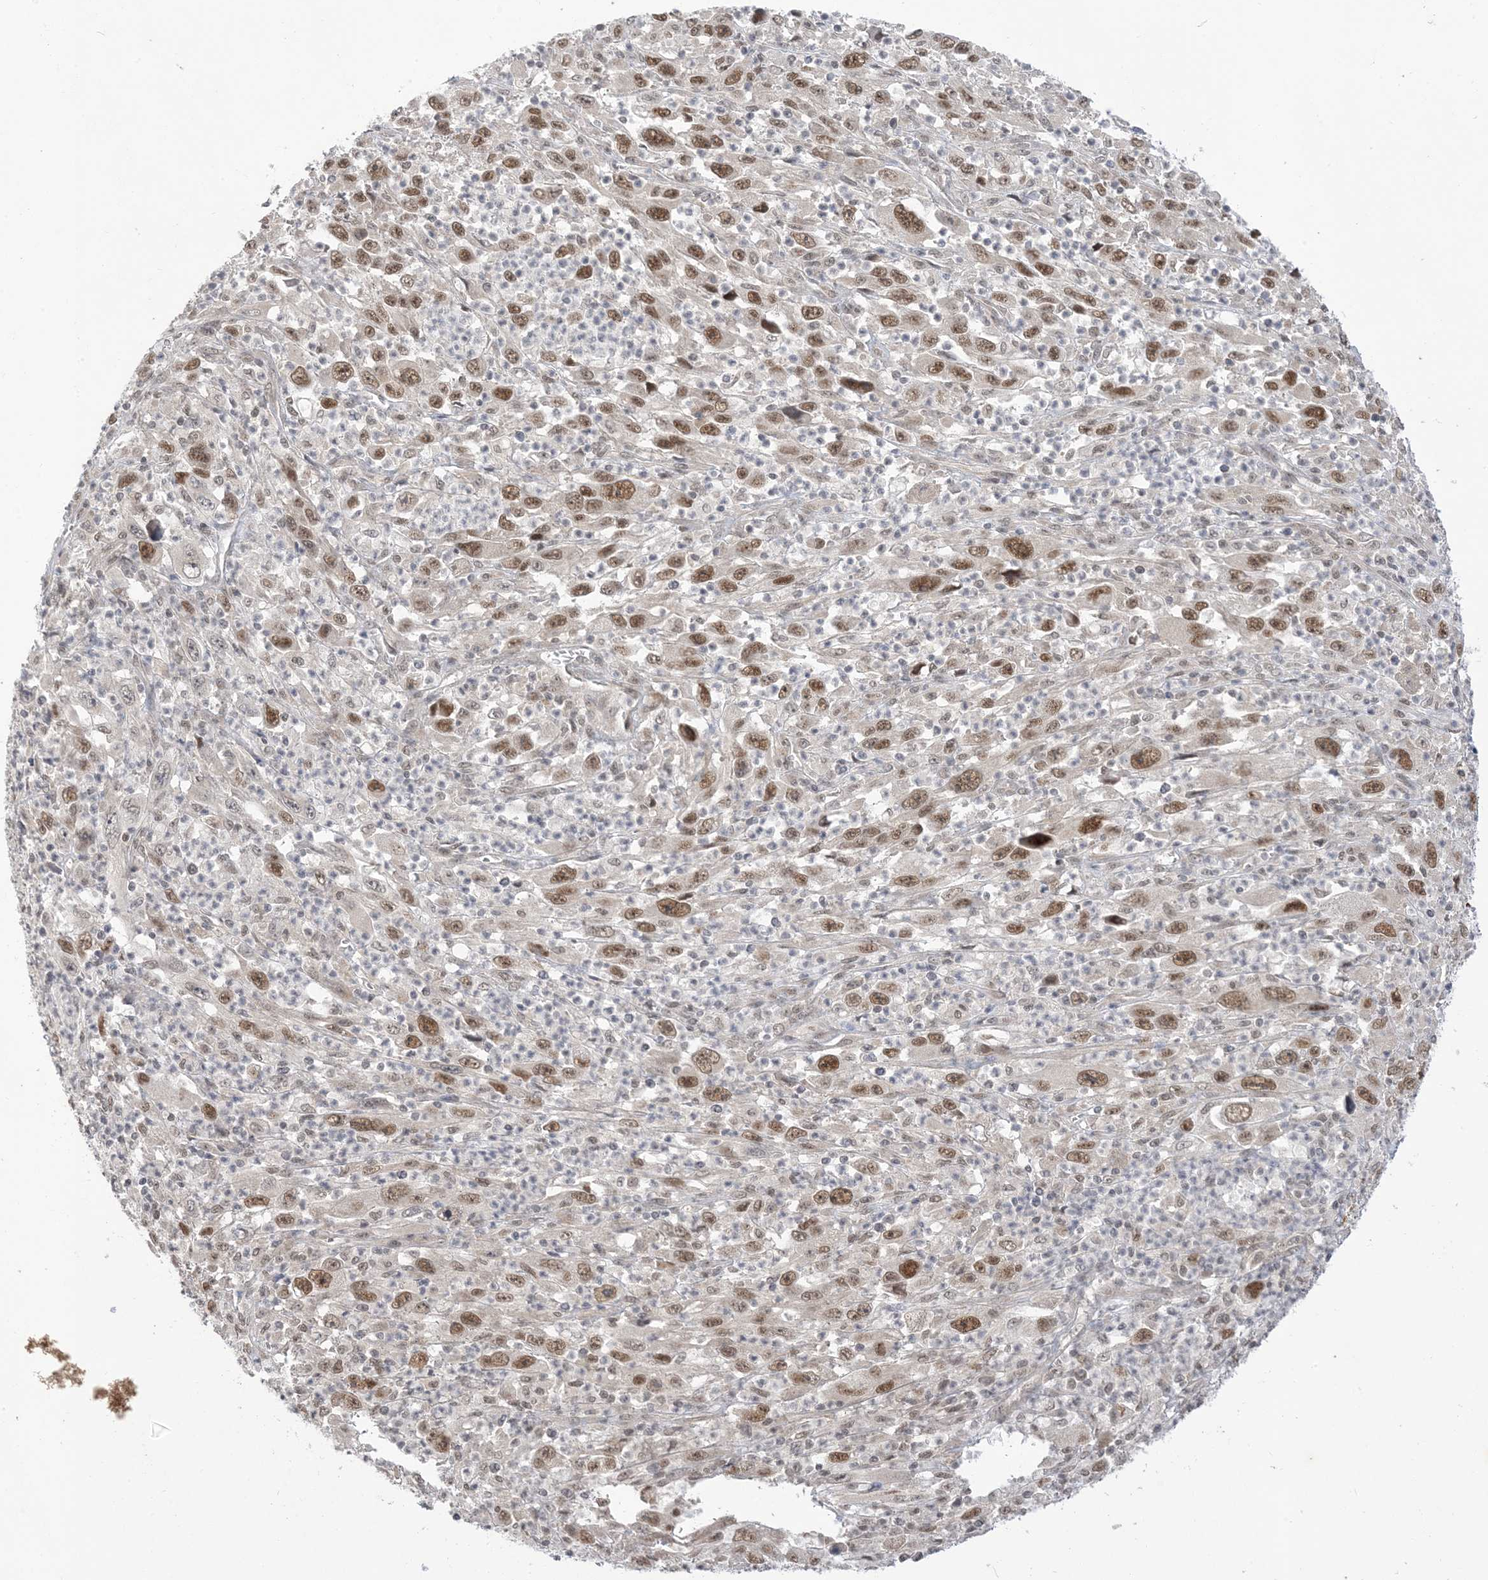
{"staining": {"intensity": "moderate", "quantity": ">75%", "location": "nuclear"}, "tissue": "melanoma", "cell_type": "Tumor cells", "image_type": "cancer", "snomed": [{"axis": "morphology", "description": "Malignant melanoma, Metastatic site"}, {"axis": "topography", "description": "Skin"}], "caption": "The immunohistochemical stain shows moderate nuclear expression in tumor cells of melanoma tissue.", "gene": "RANBP9", "patient": {"sex": "female", "age": 56}}